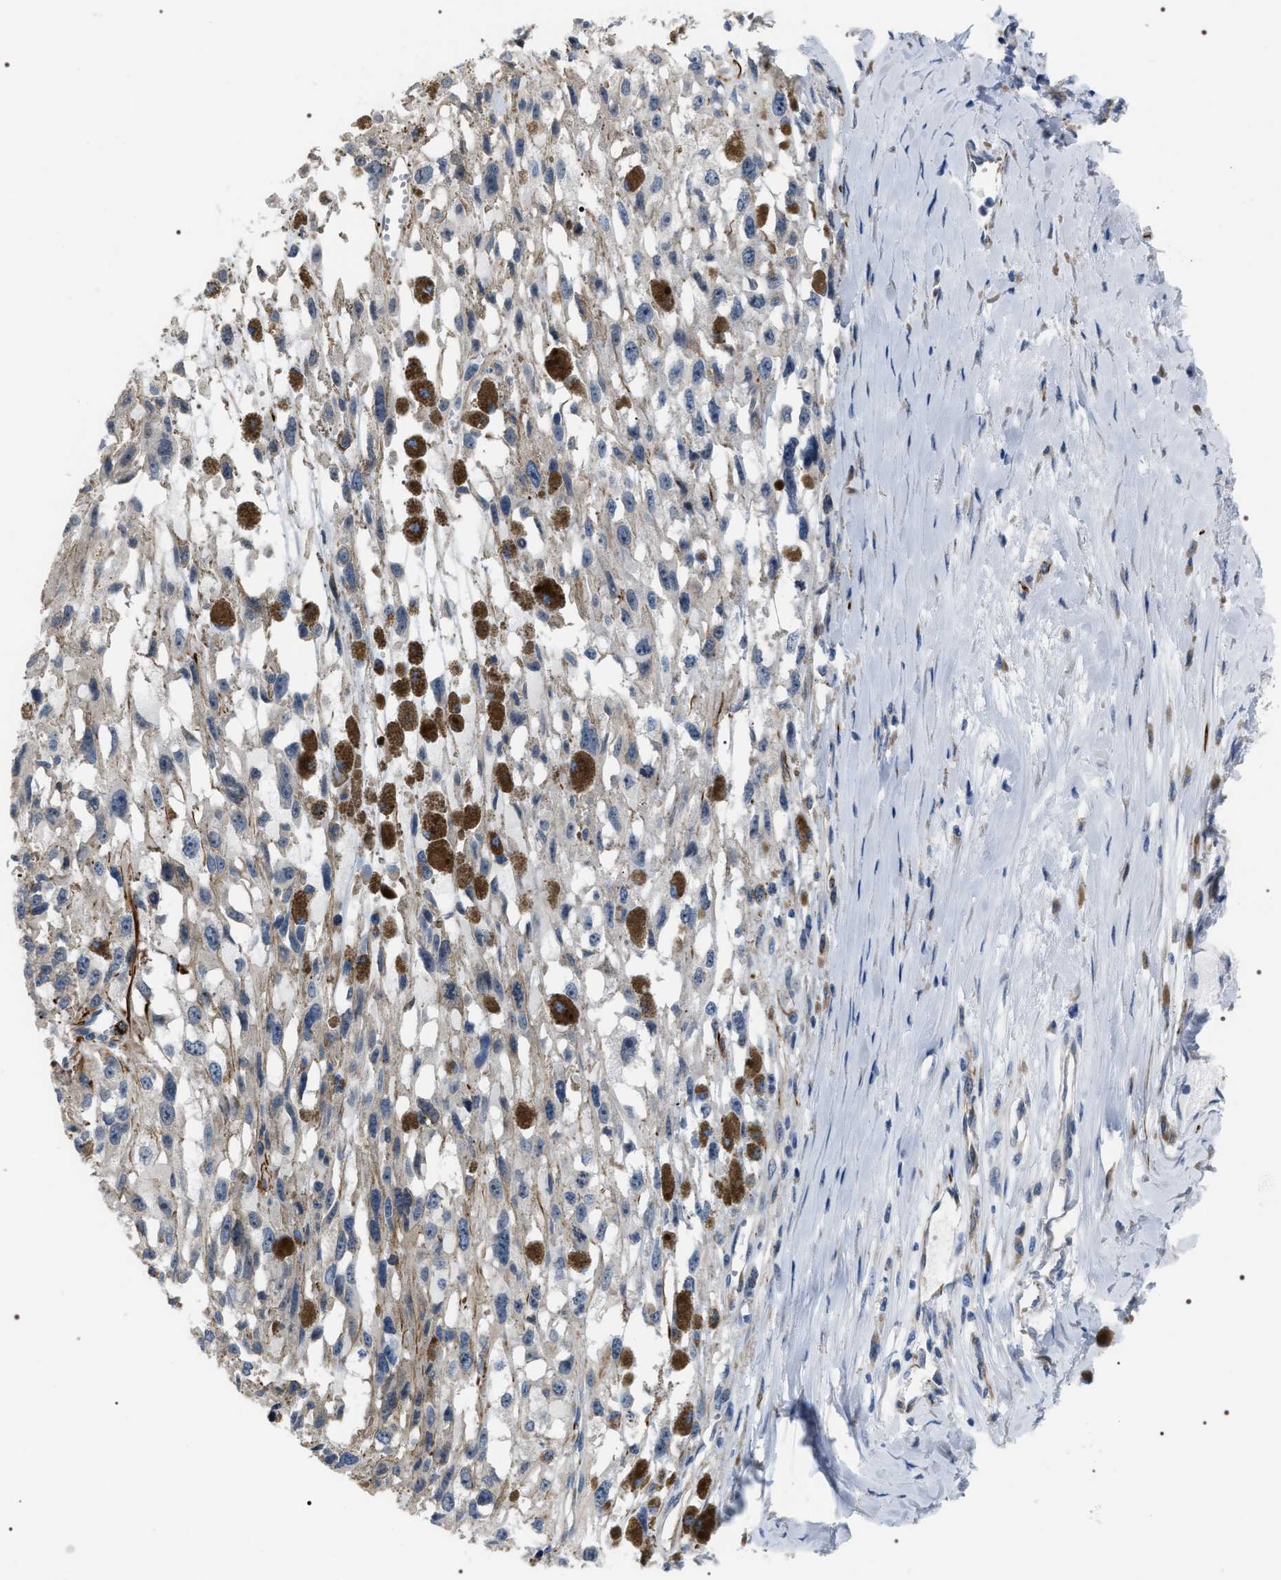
{"staining": {"intensity": "negative", "quantity": "none", "location": "none"}, "tissue": "melanoma", "cell_type": "Tumor cells", "image_type": "cancer", "snomed": [{"axis": "morphology", "description": "Malignant melanoma, Metastatic site"}, {"axis": "topography", "description": "Lymph node"}], "caption": "This is an immunohistochemistry histopathology image of human melanoma. There is no positivity in tumor cells.", "gene": "PKD1L1", "patient": {"sex": "male", "age": 59}}